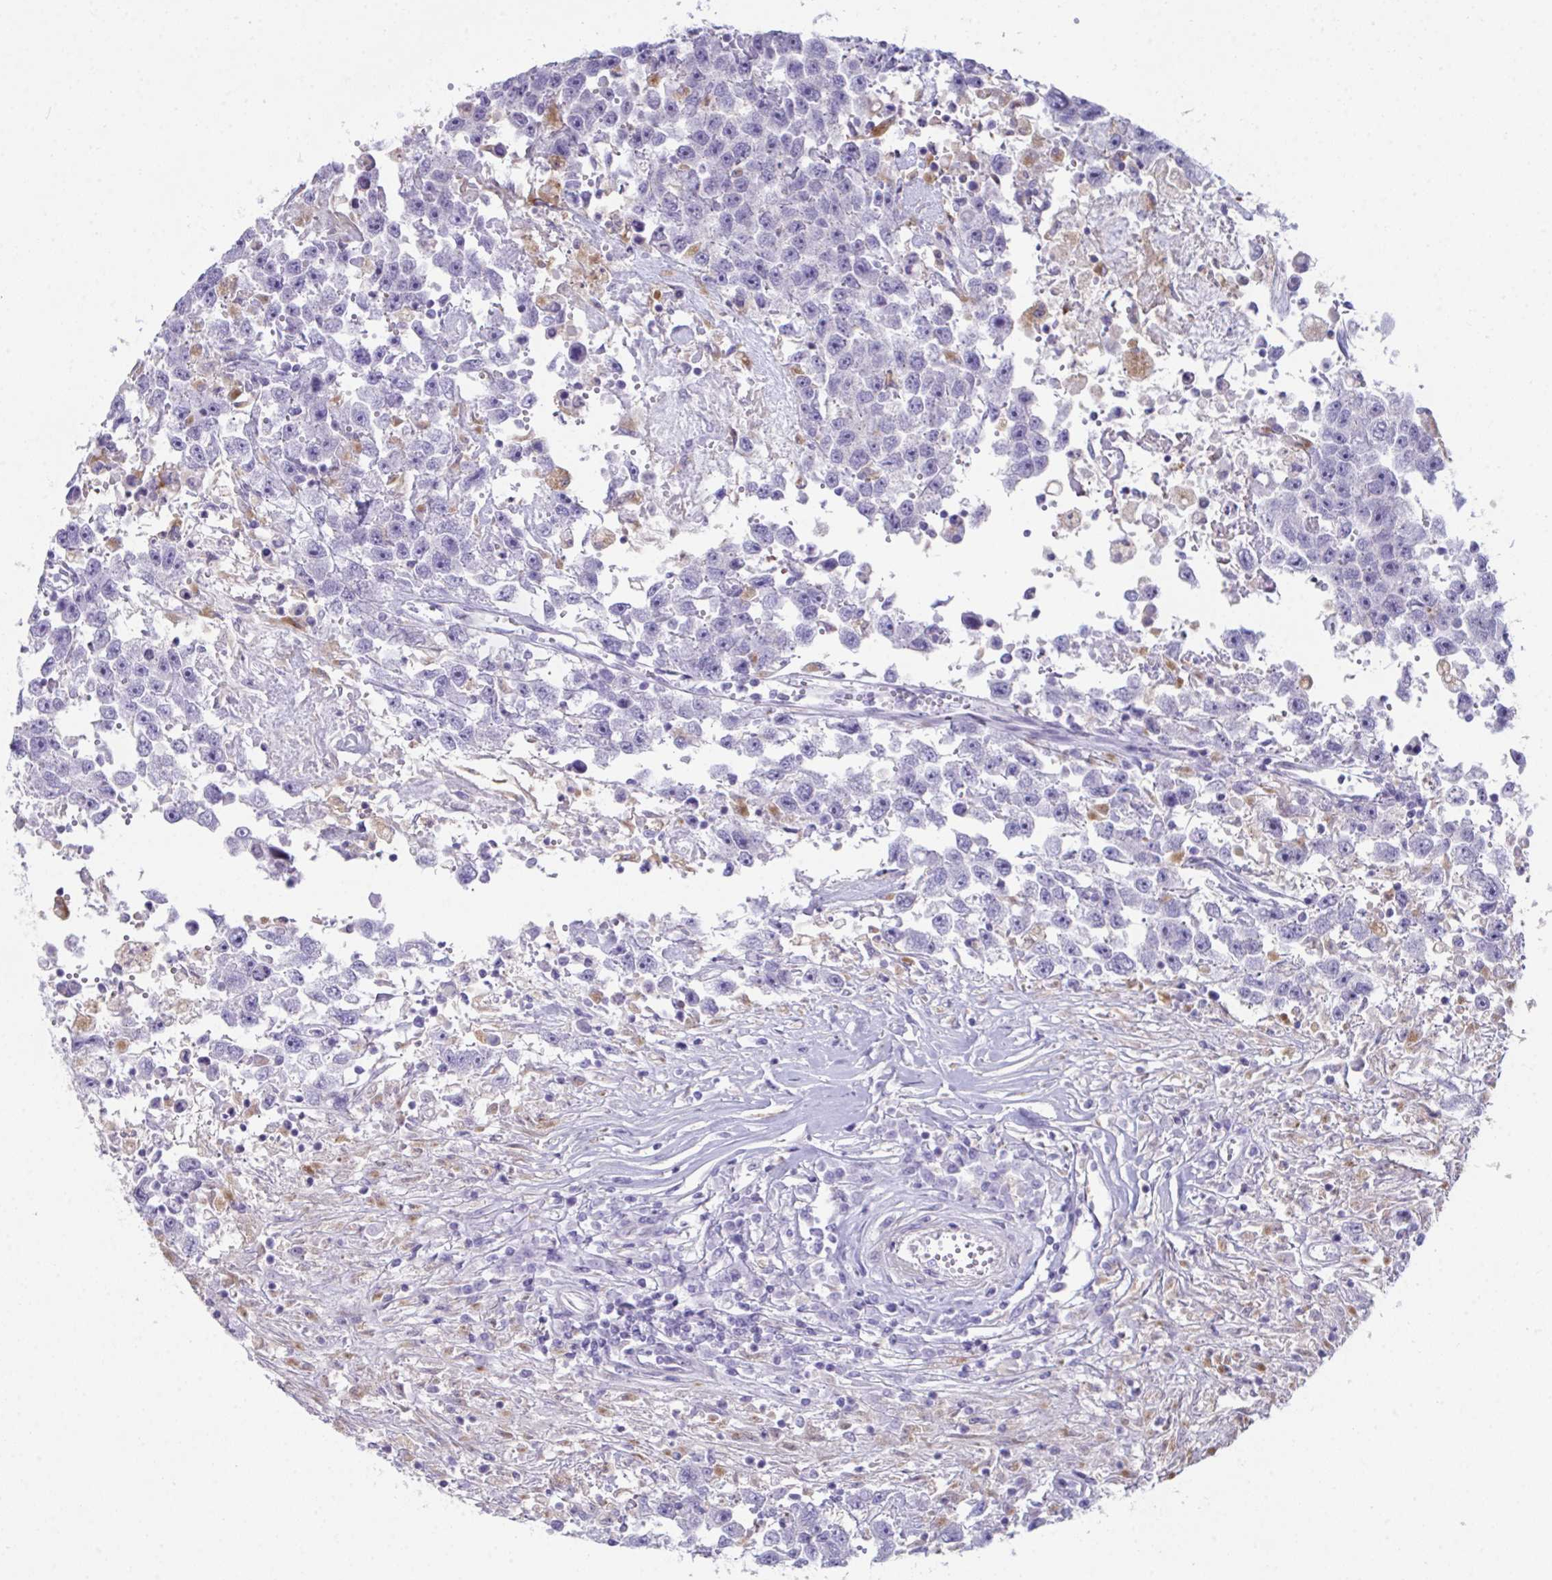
{"staining": {"intensity": "negative", "quantity": "none", "location": "none"}, "tissue": "testis cancer", "cell_type": "Tumor cells", "image_type": "cancer", "snomed": [{"axis": "morphology", "description": "Carcinoma, Embryonal, NOS"}, {"axis": "topography", "description": "Testis"}], "caption": "Tumor cells show no significant protein expression in embryonal carcinoma (testis).", "gene": "ATP6V0D2", "patient": {"sex": "male", "age": 83}}